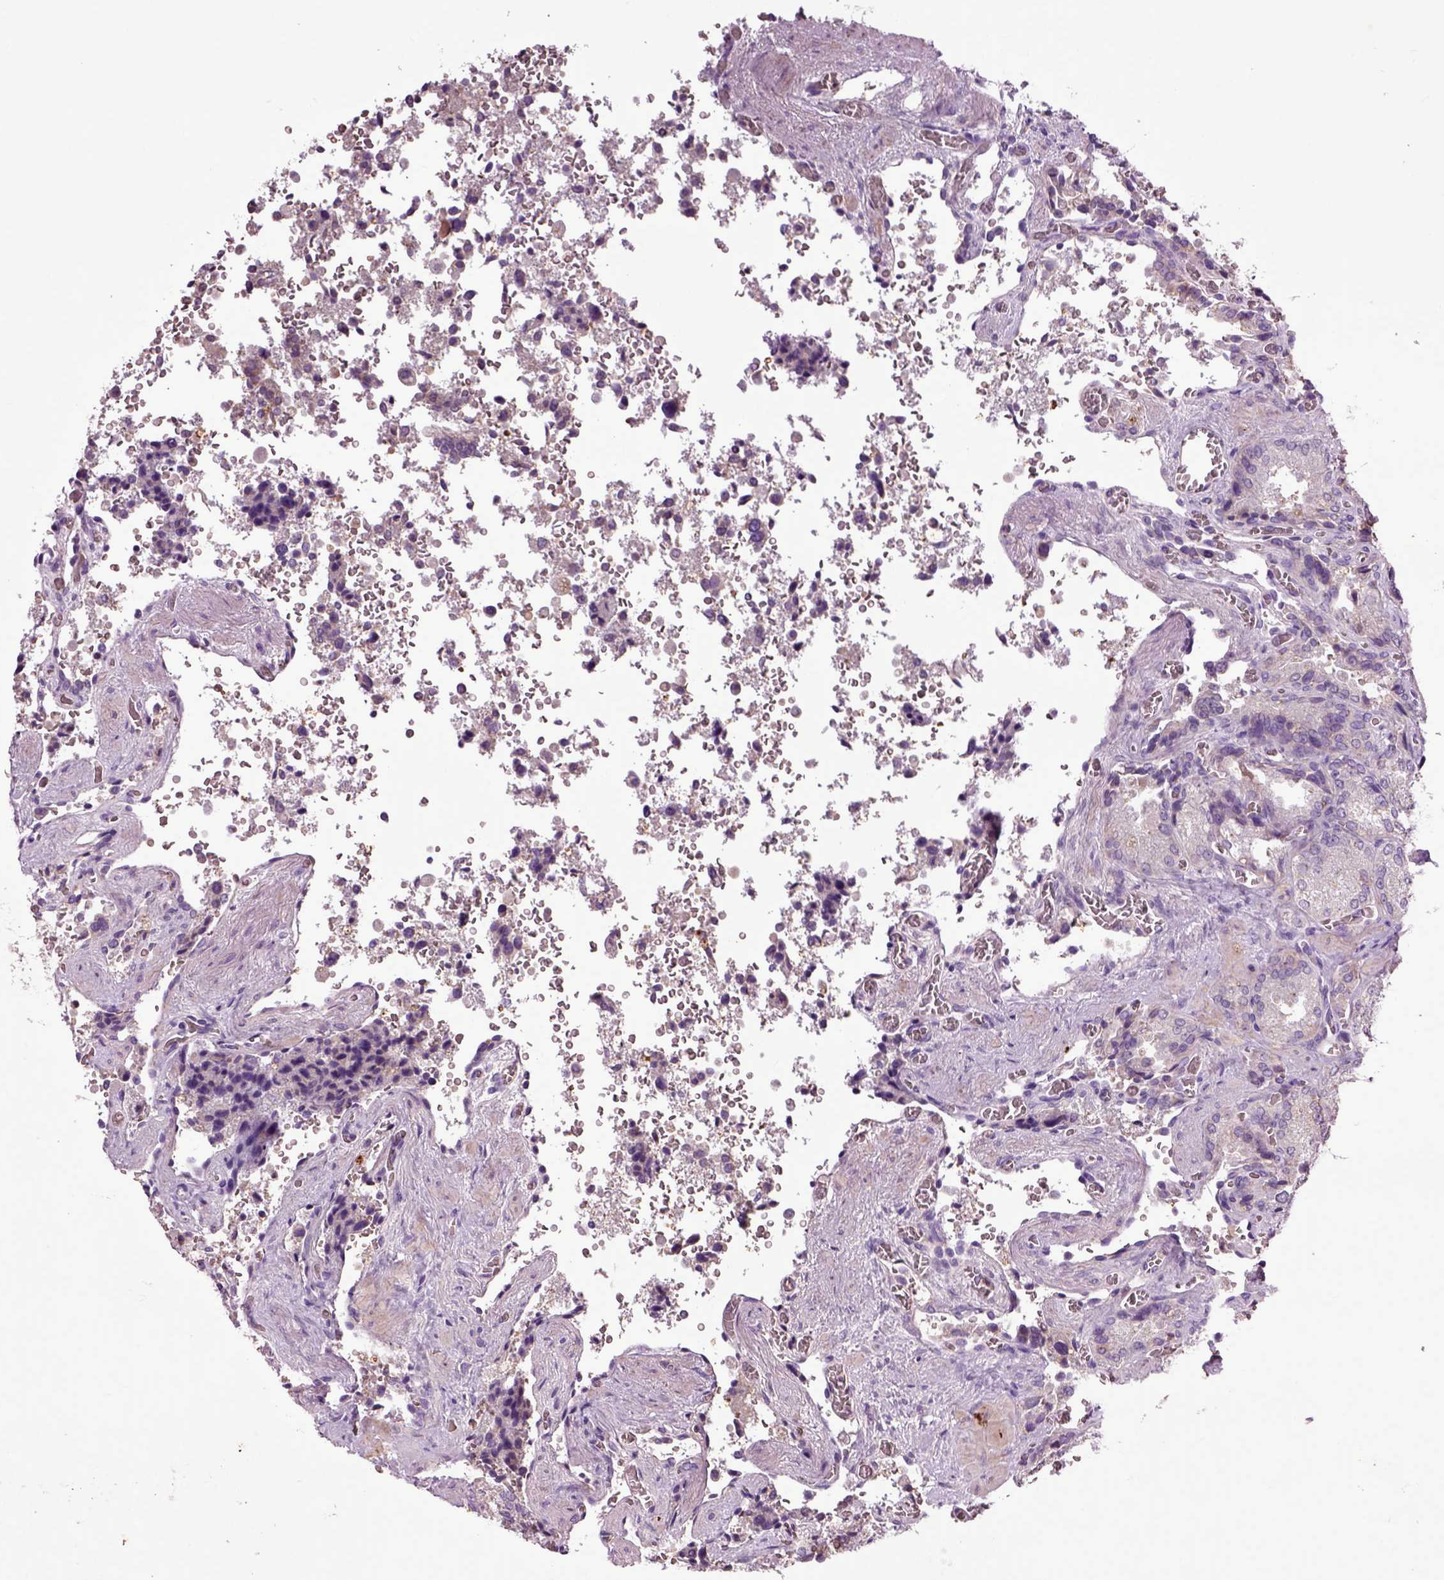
{"staining": {"intensity": "negative", "quantity": "none", "location": "none"}, "tissue": "seminal vesicle", "cell_type": "Glandular cells", "image_type": "normal", "snomed": [{"axis": "morphology", "description": "Normal tissue, NOS"}, {"axis": "topography", "description": "Seminal veicle"}], "caption": "Glandular cells are negative for brown protein staining in benign seminal vesicle. (DAB immunohistochemistry with hematoxylin counter stain).", "gene": "SPON1", "patient": {"sex": "male", "age": 37}}